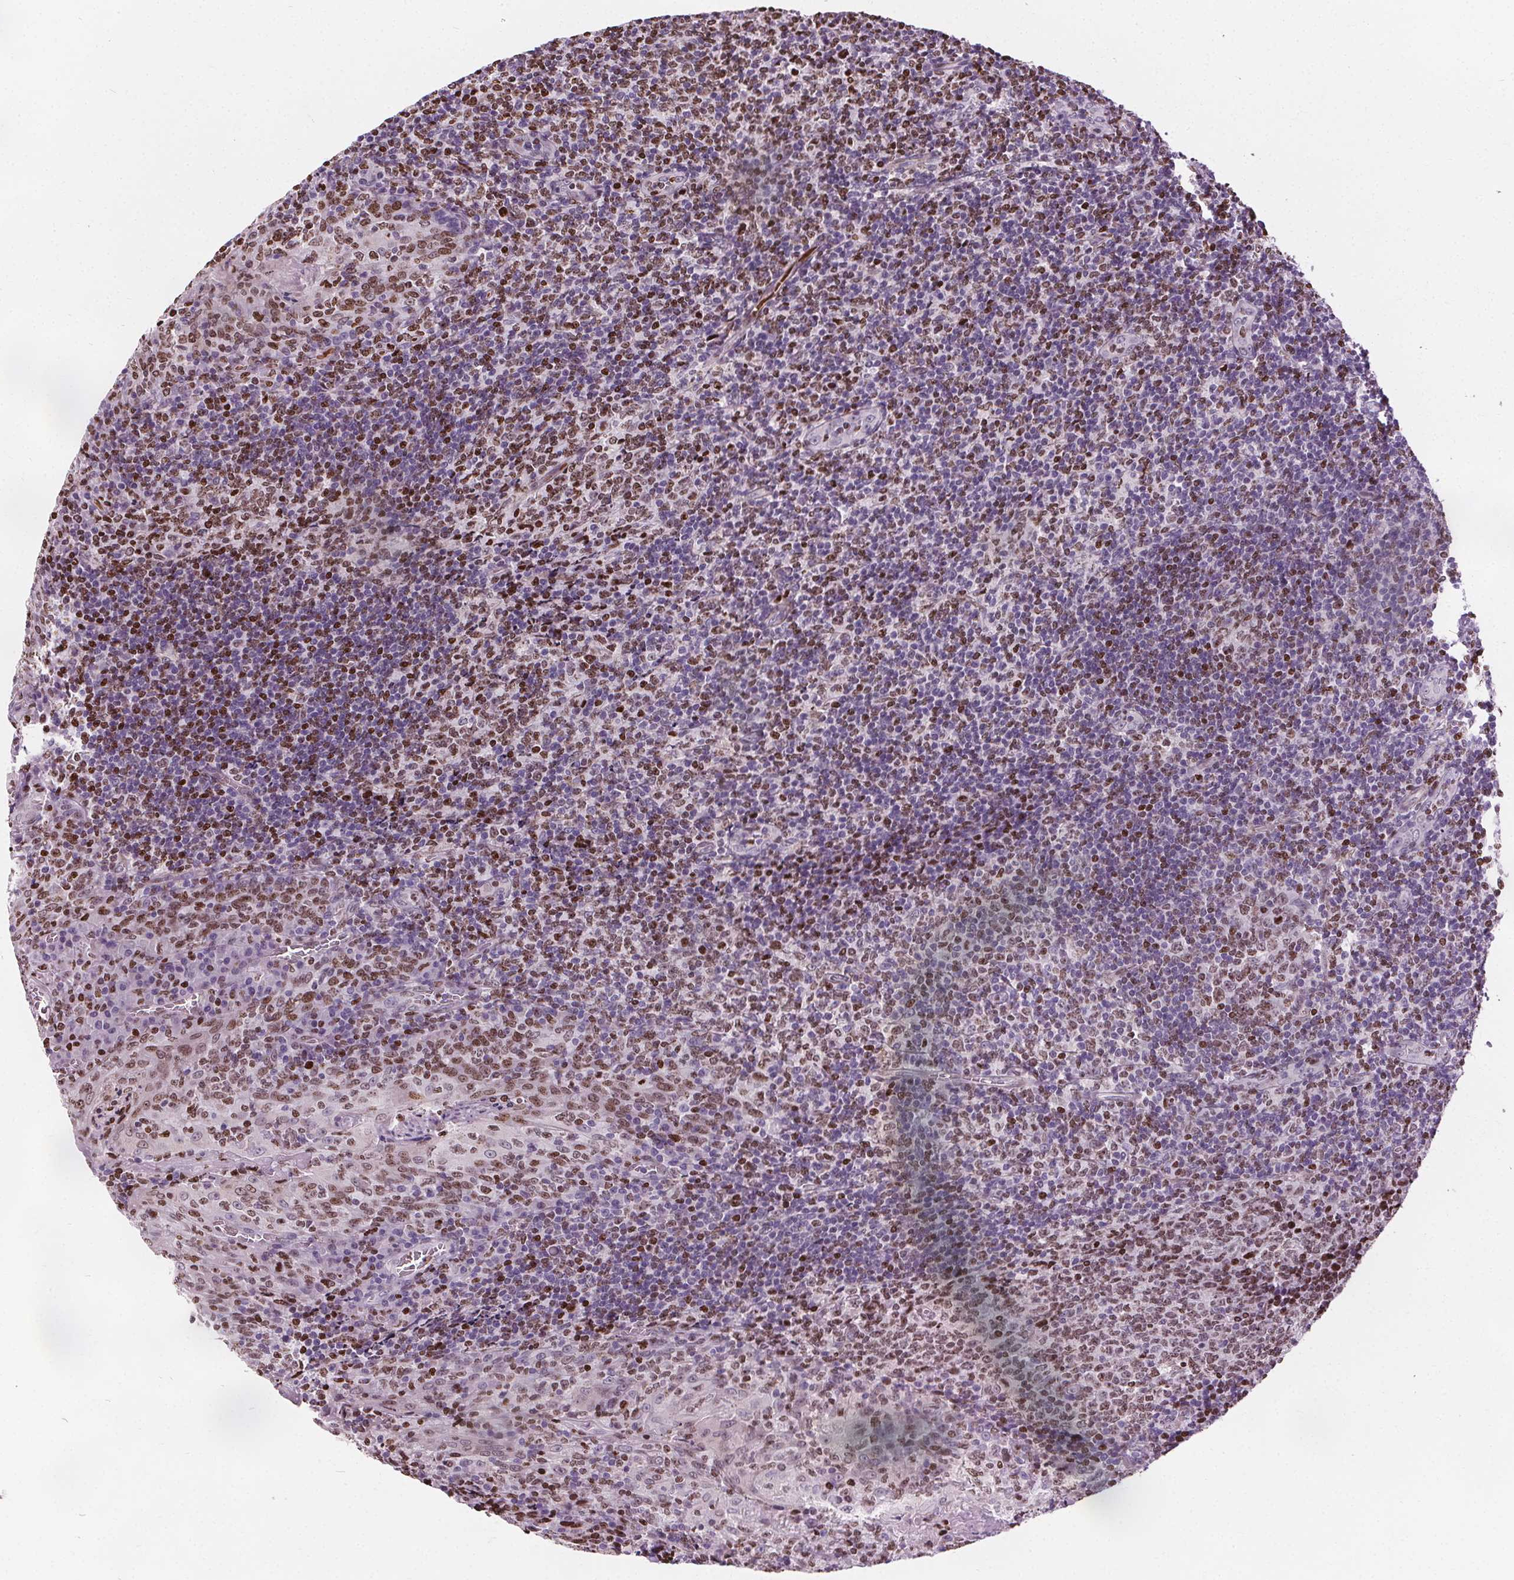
{"staining": {"intensity": "moderate", "quantity": ">75%", "location": "nuclear"}, "tissue": "tonsil", "cell_type": "Germinal center cells", "image_type": "normal", "snomed": [{"axis": "morphology", "description": "Normal tissue, NOS"}, {"axis": "topography", "description": "Tonsil"}], "caption": "Immunohistochemical staining of benign human tonsil reveals medium levels of moderate nuclear staining in about >75% of germinal center cells. (IHC, brightfield microscopy, high magnification).", "gene": "ISLR2", "patient": {"sex": "male", "age": 17}}